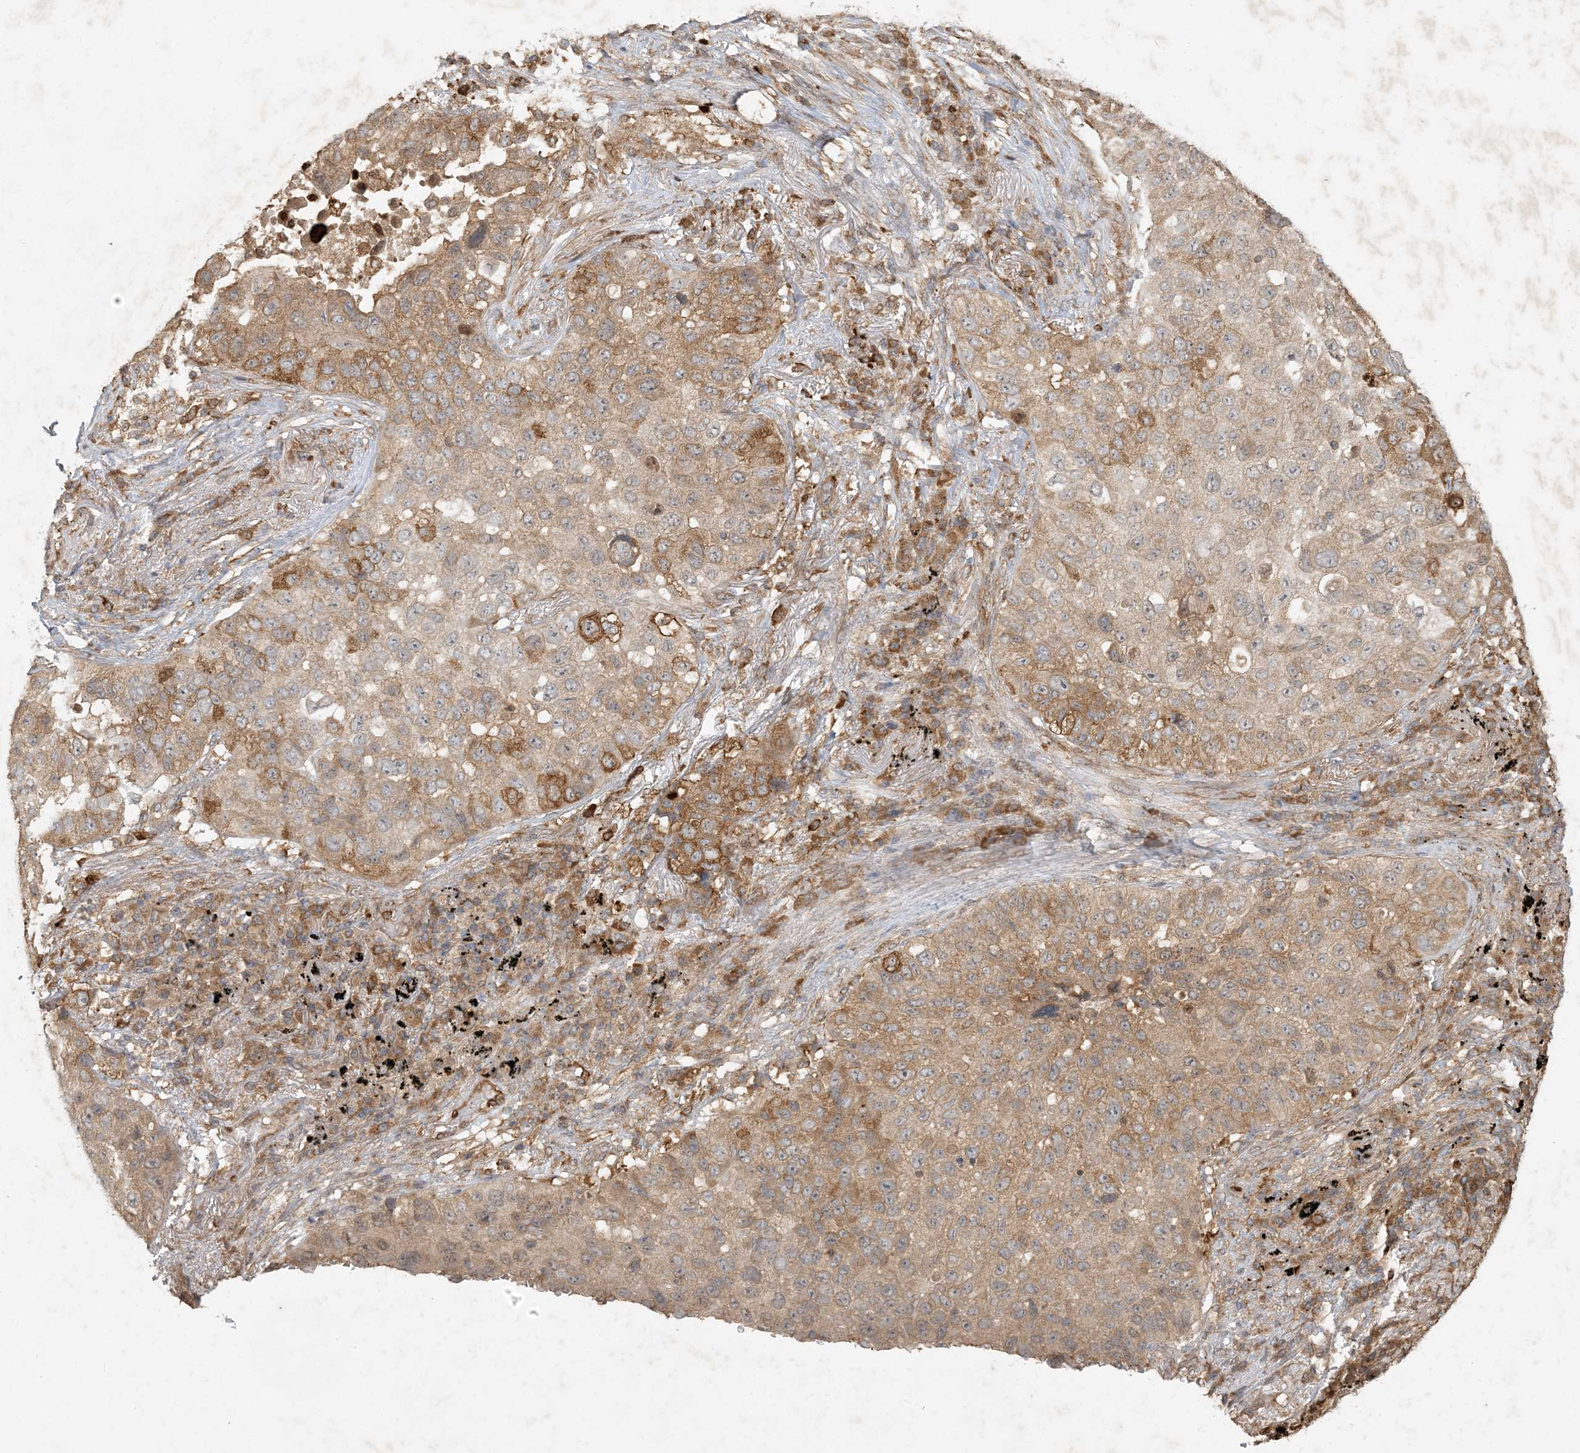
{"staining": {"intensity": "moderate", "quantity": ">75%", "location": "cytoplasmic/membranous"}, "tissue": "lung cancer", "cell_type": "Tumor cells", "image_type": "cancer", "snomed": [{"axis": "morphology", "description": "Squamous cell carcinoma, NOS"}, {"axis": "topography", "description": "Lung"}], "caption": "Immunohistochemistry (DAB) staining of lung squamous cell carcinoma exhibits moderate cytoplasmic/membranous protein staining in approximately >75% of tumor cells. (IHC, brightfield microscopy, high magnification).", "gene": "MCOLN1", "patient": {"sex": "male", "age": 57}}